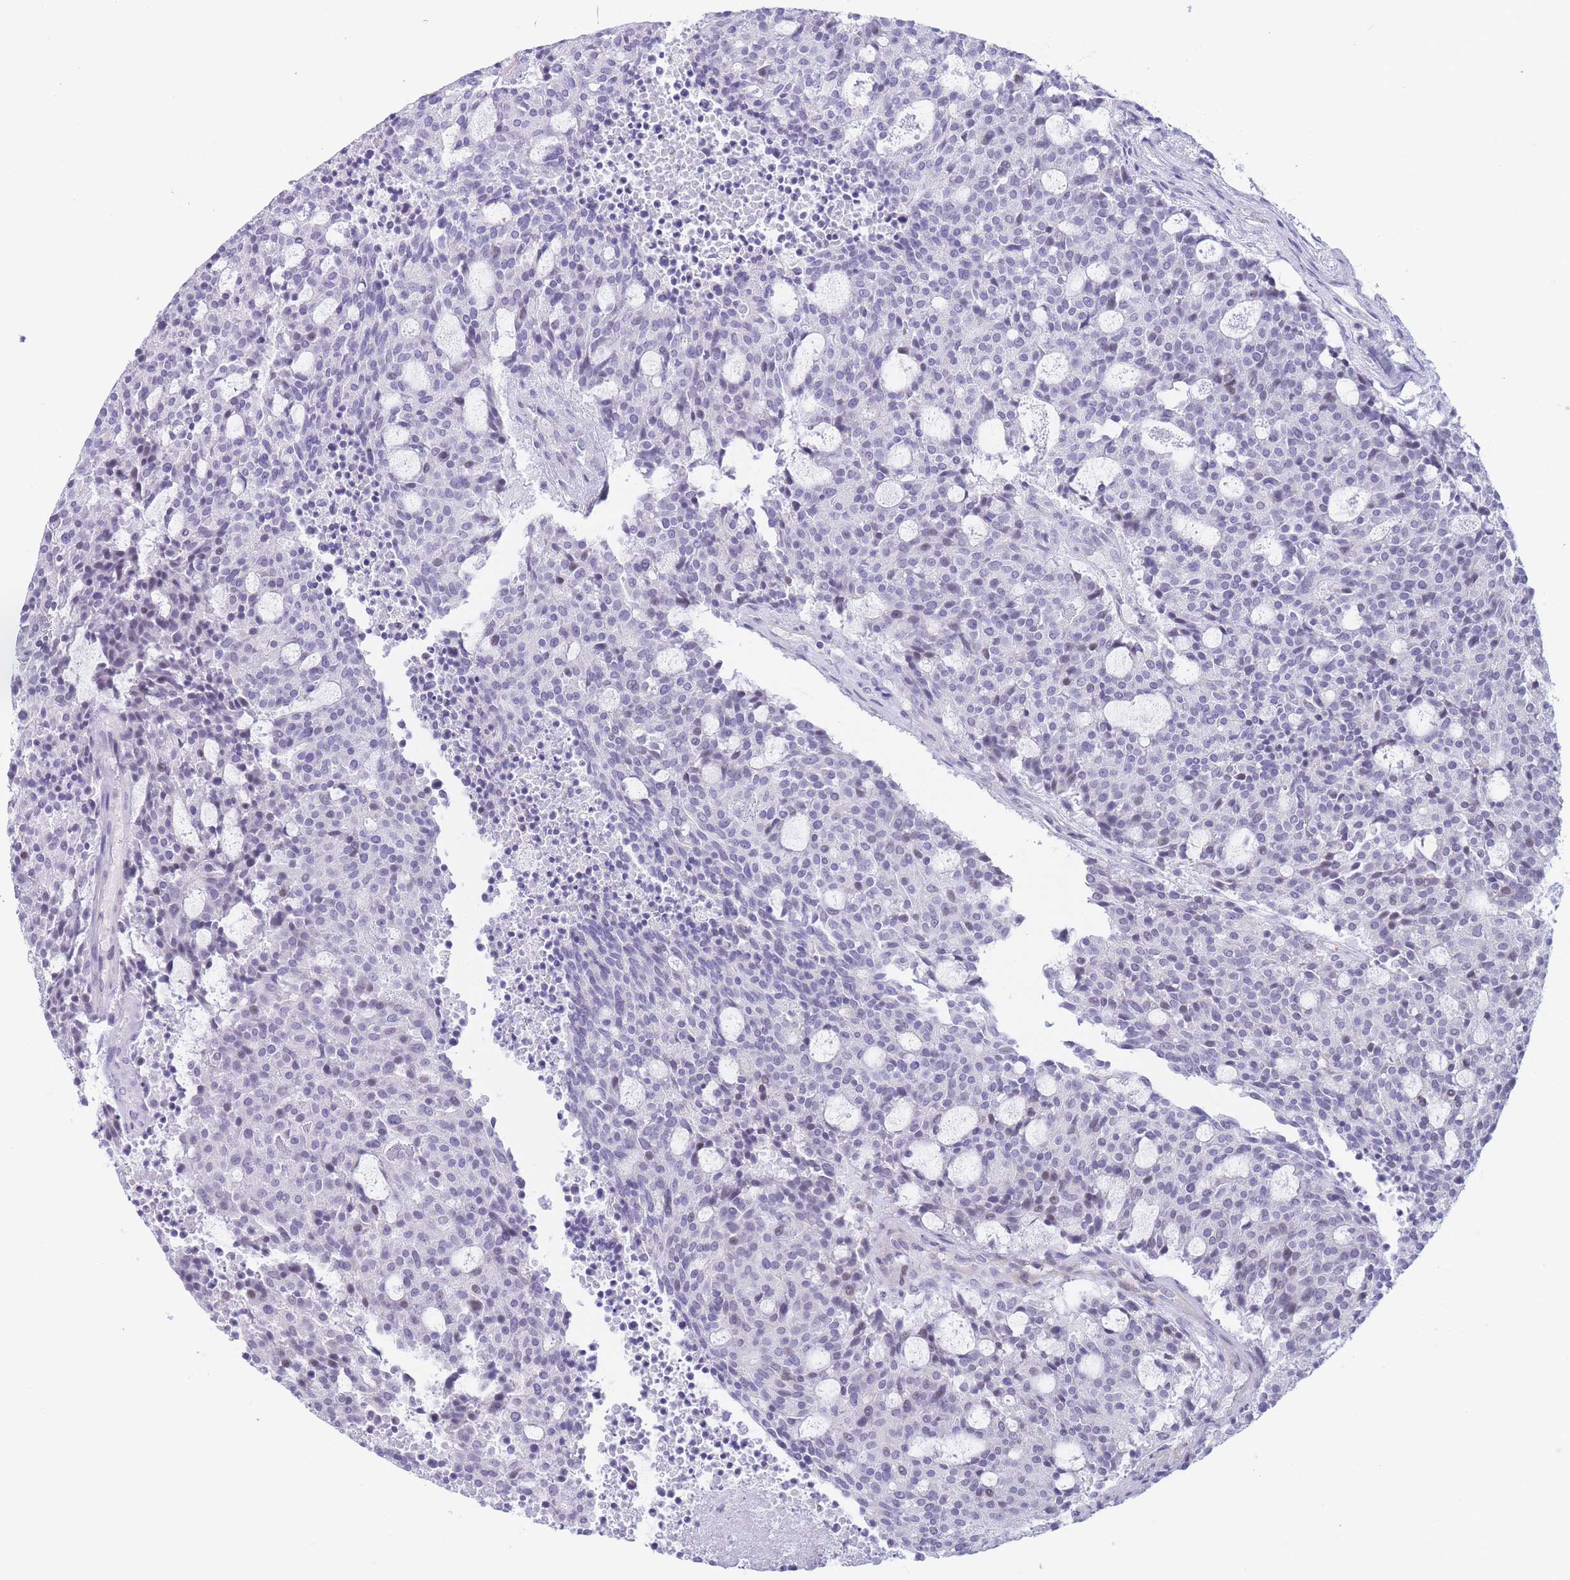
{"staining": {"intensity": "negative", "quantity": "none", "location": "none"}, "tissue": "carcinoid", "cell_type": "Tumor cells", "image_type": "cancer", "snomed": [{"axis": "morphology", "description": "Carcinoid, malignant, NOS"}, {"axis": "topography", "description": "Pancreas"}], "caption": "Immunohistochemistry (IHC) of human carcinoid (malignant) displays no staining in tumor cells.", "gene": "ASAP3", "patient": {"sex": "female", "age": 54}}